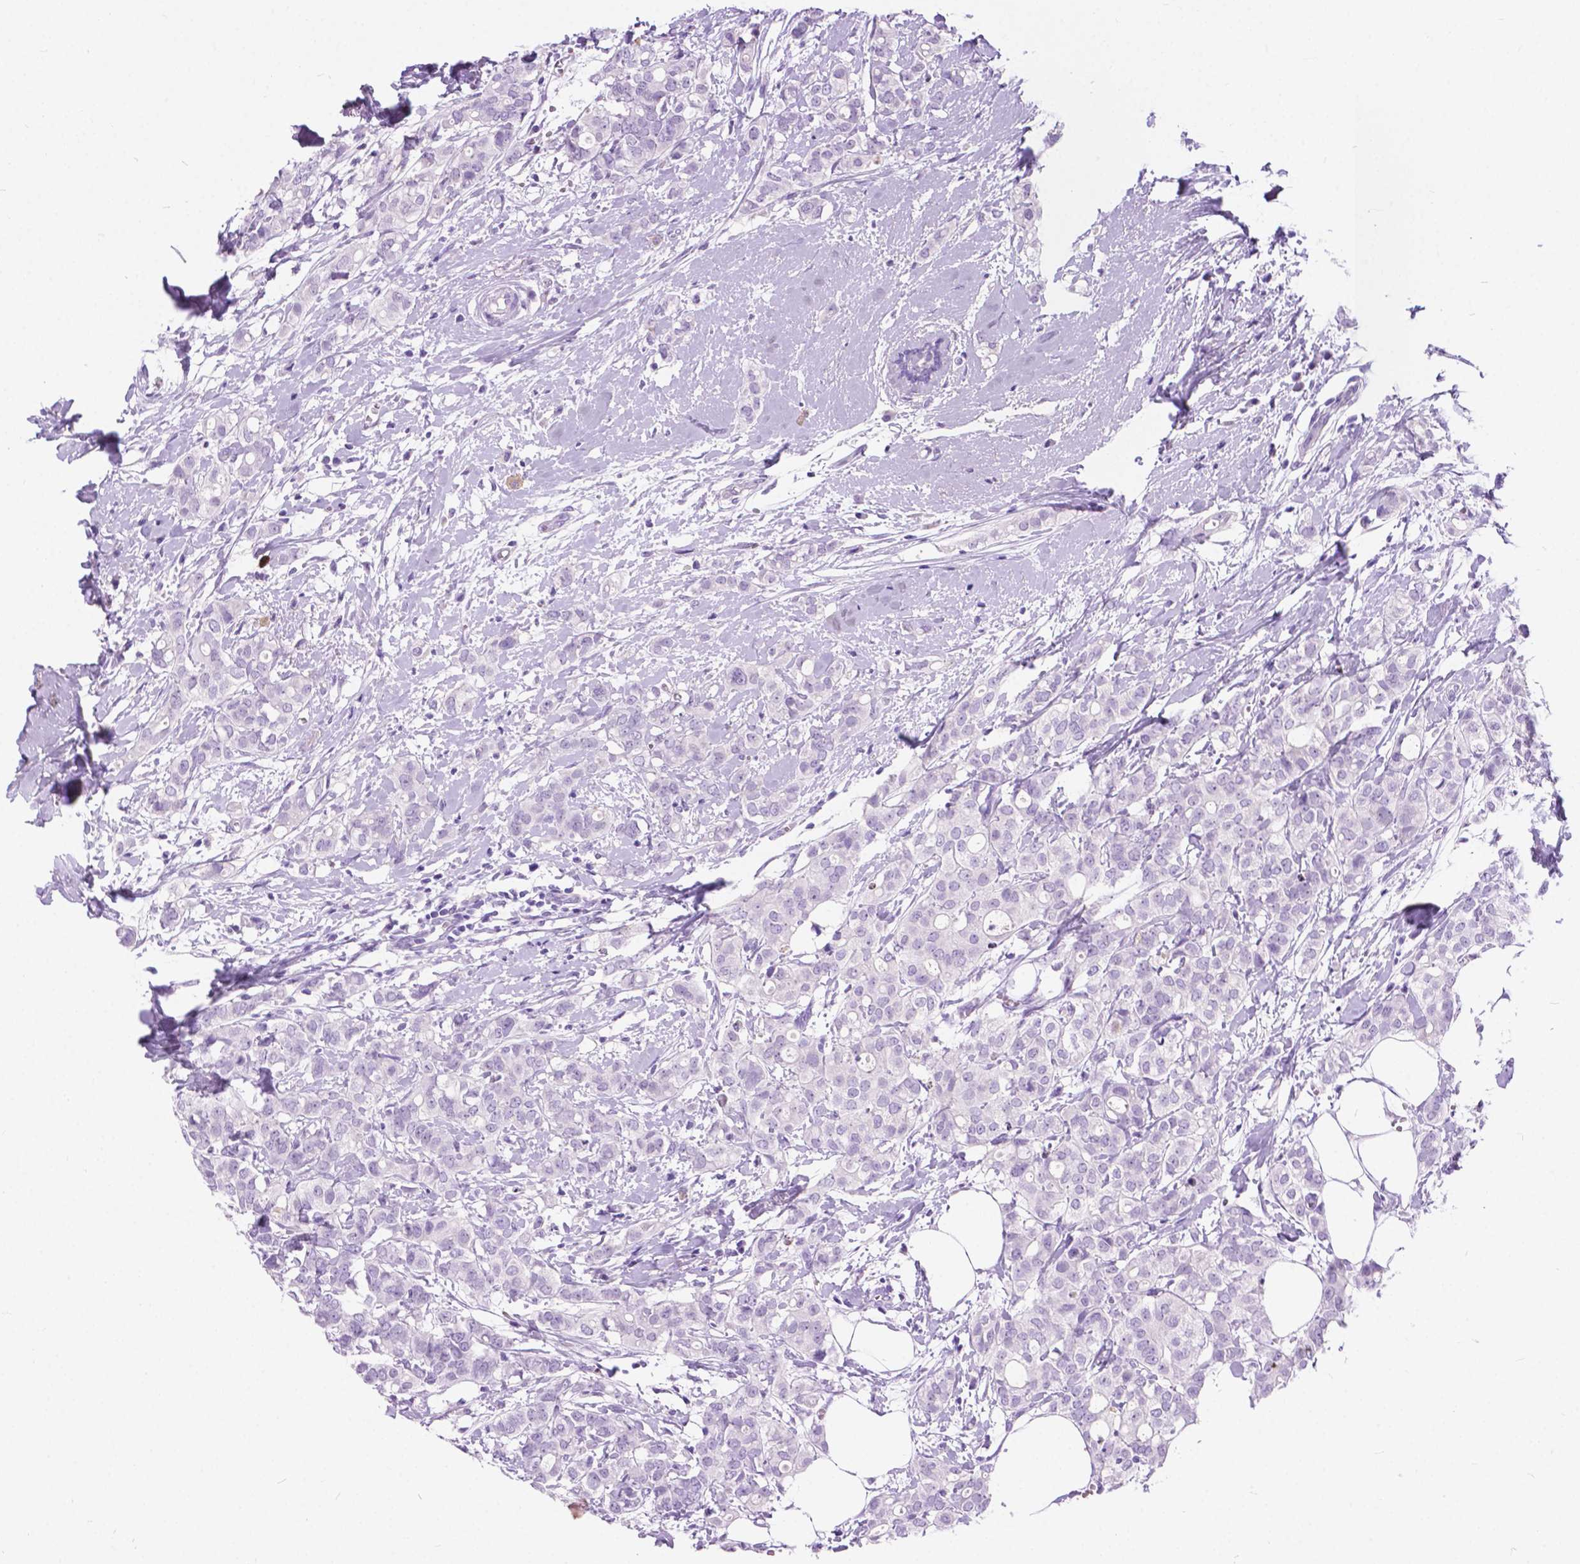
{"staining": {"intensity": "negative", "quantity": "none", "location": "none"}, "tissue": "breast cancer", "cell_type": "Tumor cells", "image_type": "cancer", "snomed": [{"axis": "morphology", "description": "Duct carcinoma"}, {"axis": "topography", "description": "Breast"}], "caption": "This photomicrograph is of breast cancer (infiltrating ductal carcinoma) stained with IHC to label a protein in brown with the nuclei are counter-stained blue. There is no staining in tumor cells. (IHC, brightfield microscopy, high magnification).", "gene": "ARMS2", "patient": {"sex": "female", "age": 40}}